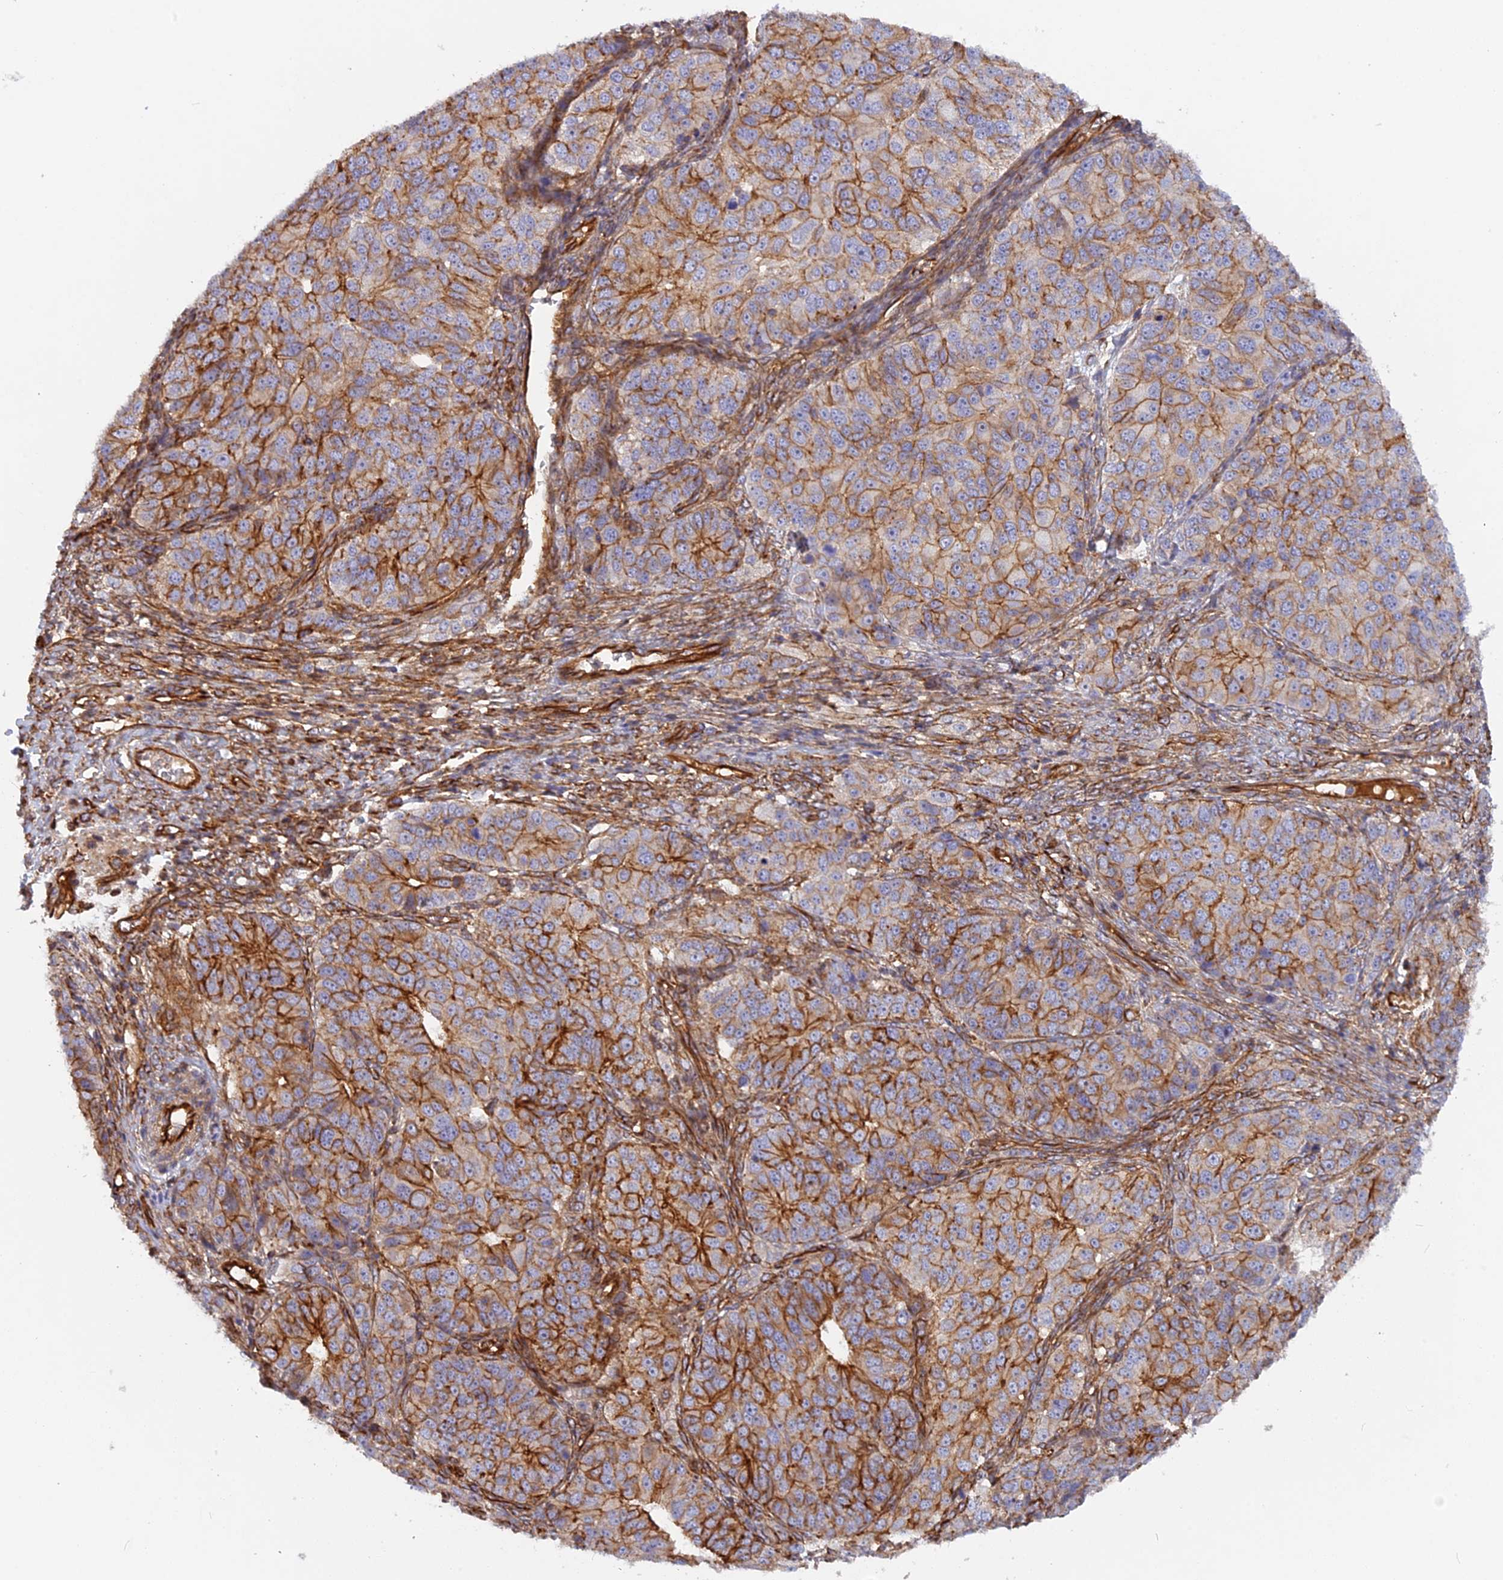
{"staining": {"intensity": "moderate", "quantity": ">75%", "location": "cytoplasmic/membranous"}, "tissue": "ovarian cancer", "cell_type": "Tumor cells", "image_type": "cancer", "snomed": [{"axis": "morphology", "description": "Carcinoma, endometroid"}, {"axis": "topography", "description": "Ovary"}], "caption": "Moderate cytoplasmic/membranous protein staining is identified in approximately >75% of tumor cells in endometroid carcinoma (ovarian).", "gene": "CNBD2", "patient": {"sex": "female", "age": 51}}